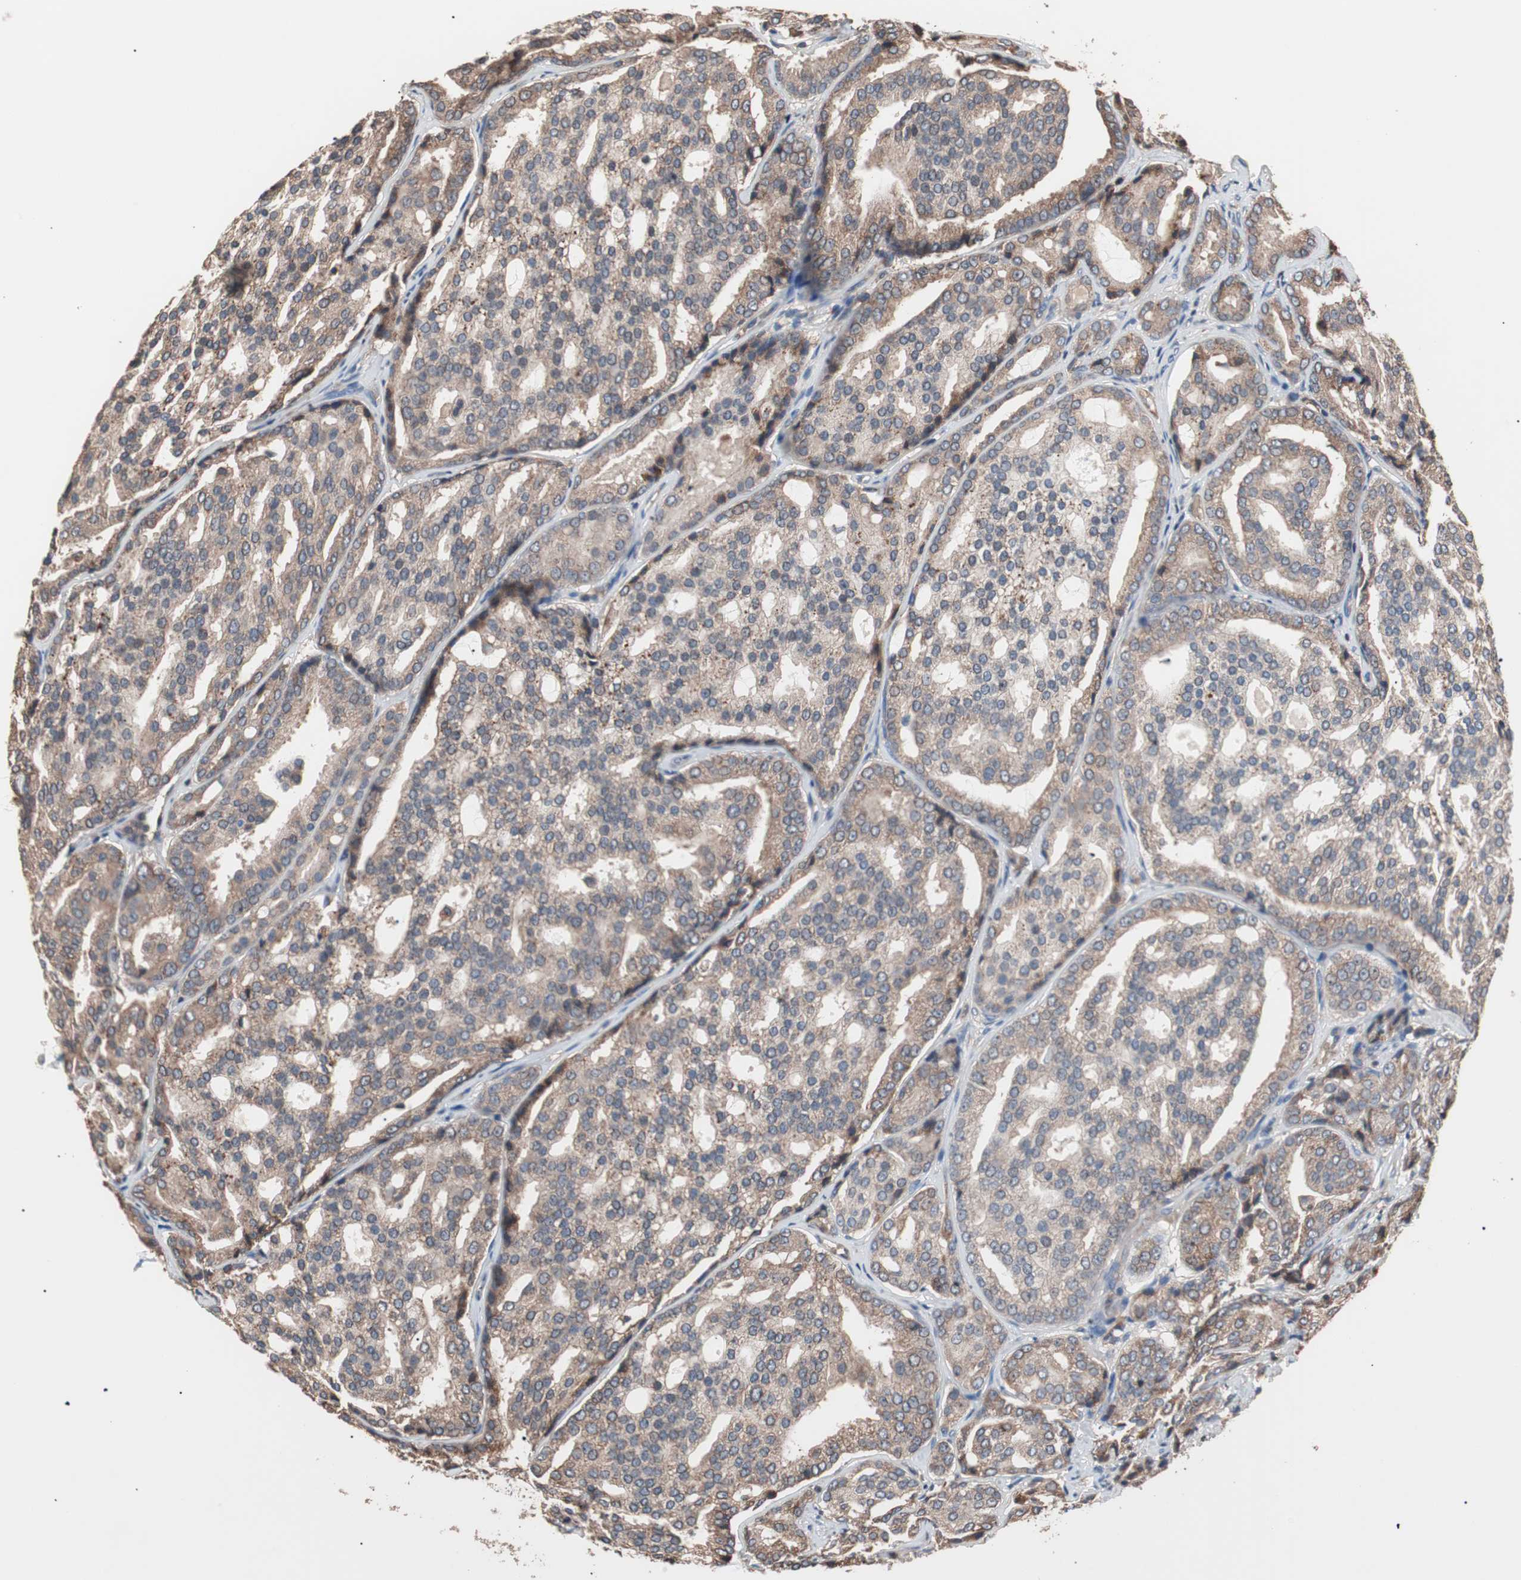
{"staining": {"intensity": "moderate", "quantity": ">75%", "location": "cytoplasmic/membranous"}, "tissue": "prostate cancer", "cell_type": "Tumor cells", "image_type": "cancer", "snomed": [{"axis": "morphology", "description": "Adenocarcinoma, High grade"}, {"axis": "topography", "description": "Prostate"}], "caption": "The photomicrograph reveals staining of prostate cancer (high-grade adenocarcinoma), revealing moderate cytoplasmic/membranous protein positivity (brown color) within tumor cells.", "gene": "GLYCTK", "patient": {"sex": "male", "age": 64}}